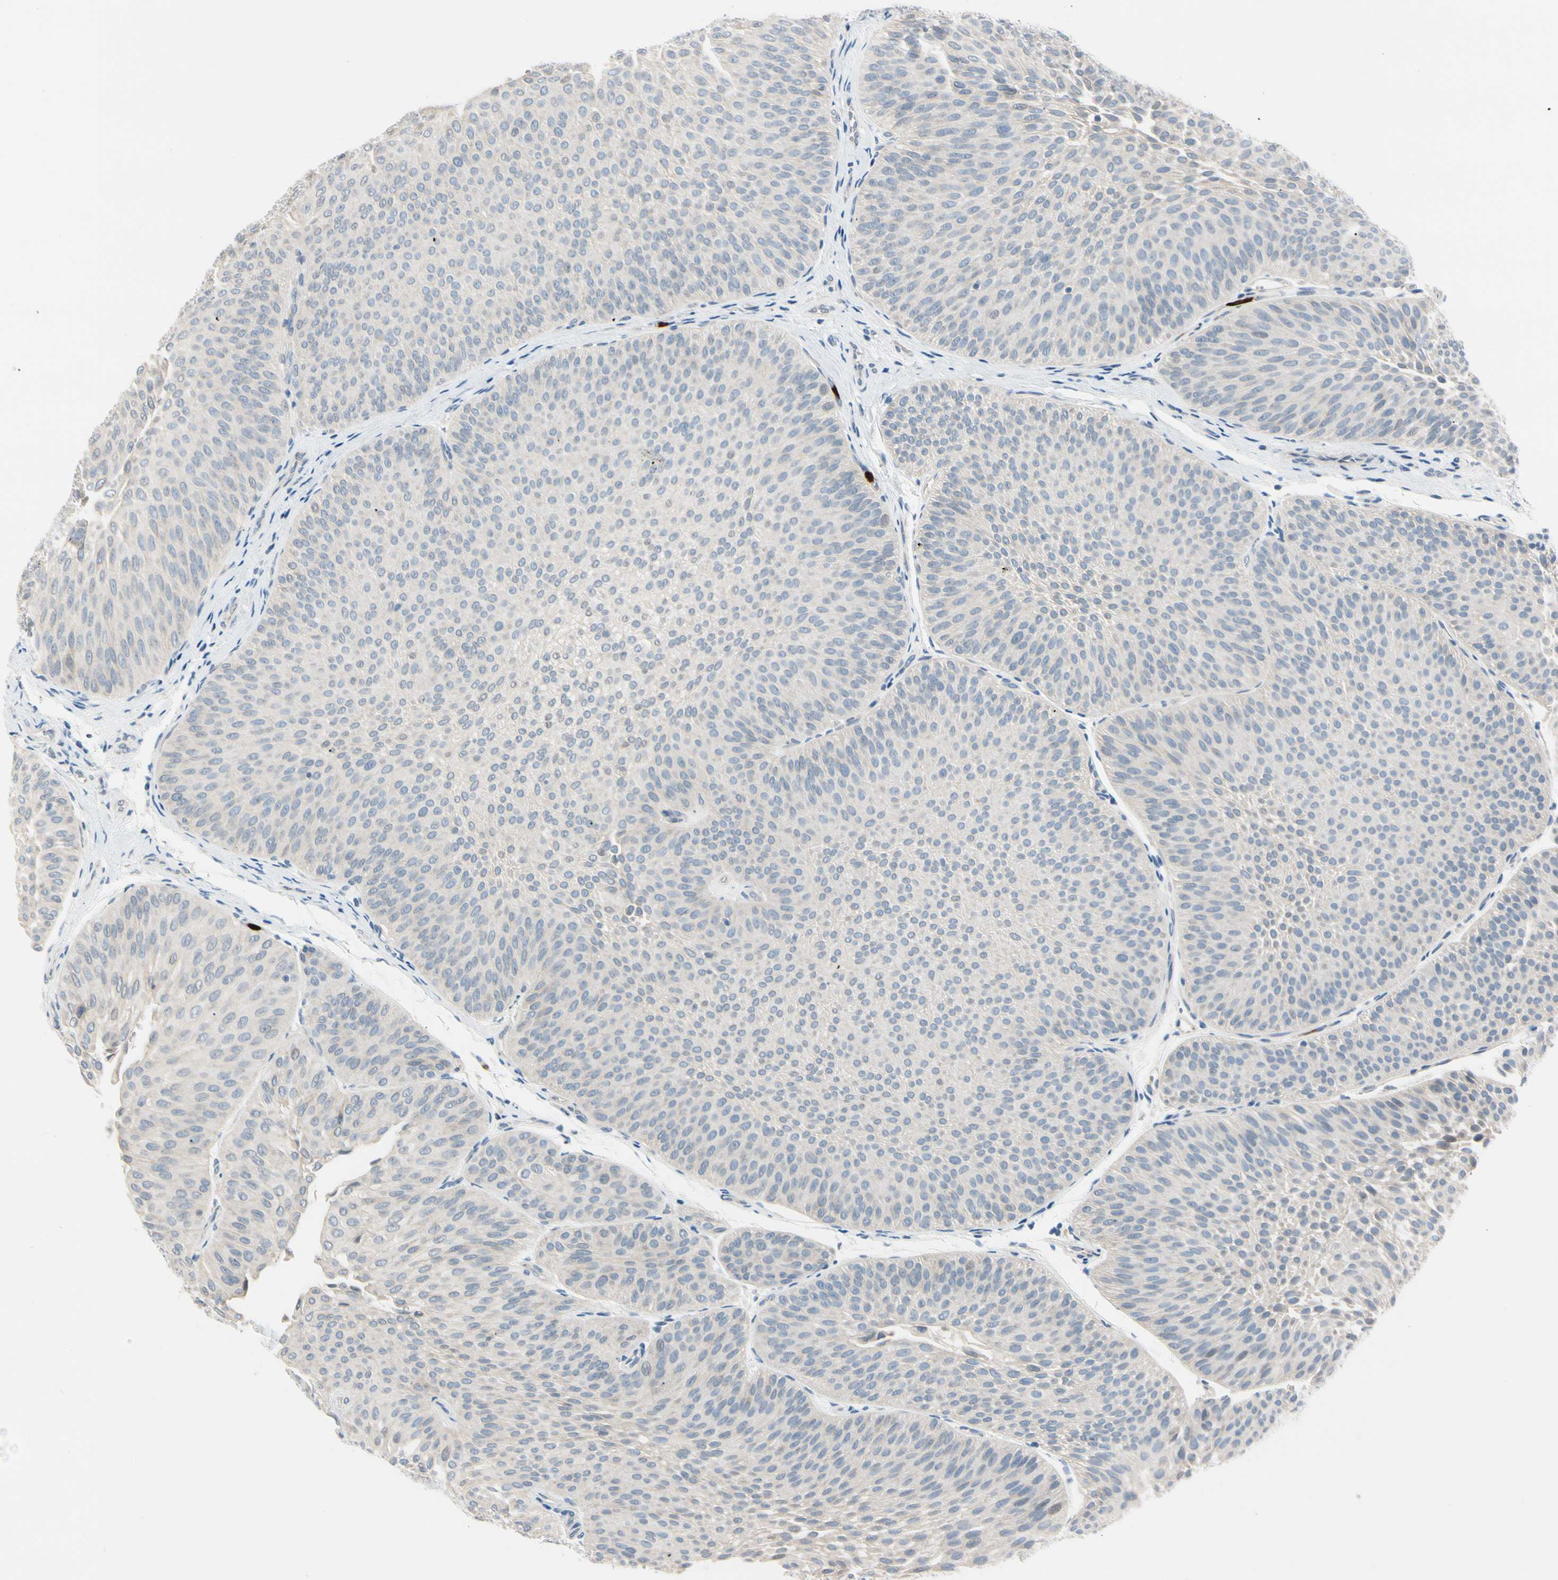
{"staining": {"intensity": "negative", "quantity": "none", "location": "none"}, "tissue": "urothelial cancer", "cell_type": "Tumor cells", "image_type": "cancer", "snomed": [{"axis": "morphology", "description": "Urothelial carcinoma, Low grade"}, {"axis": "topography", "description": "Urinary bladder"}], "caption": "Low-grade urothelial carcinoma stained for a protein using immunohistochemistry (IHC) demonstrates no staining tumor cells.", "gene": "TRAF5", "patient": {"sex": "female", "age": 60}}